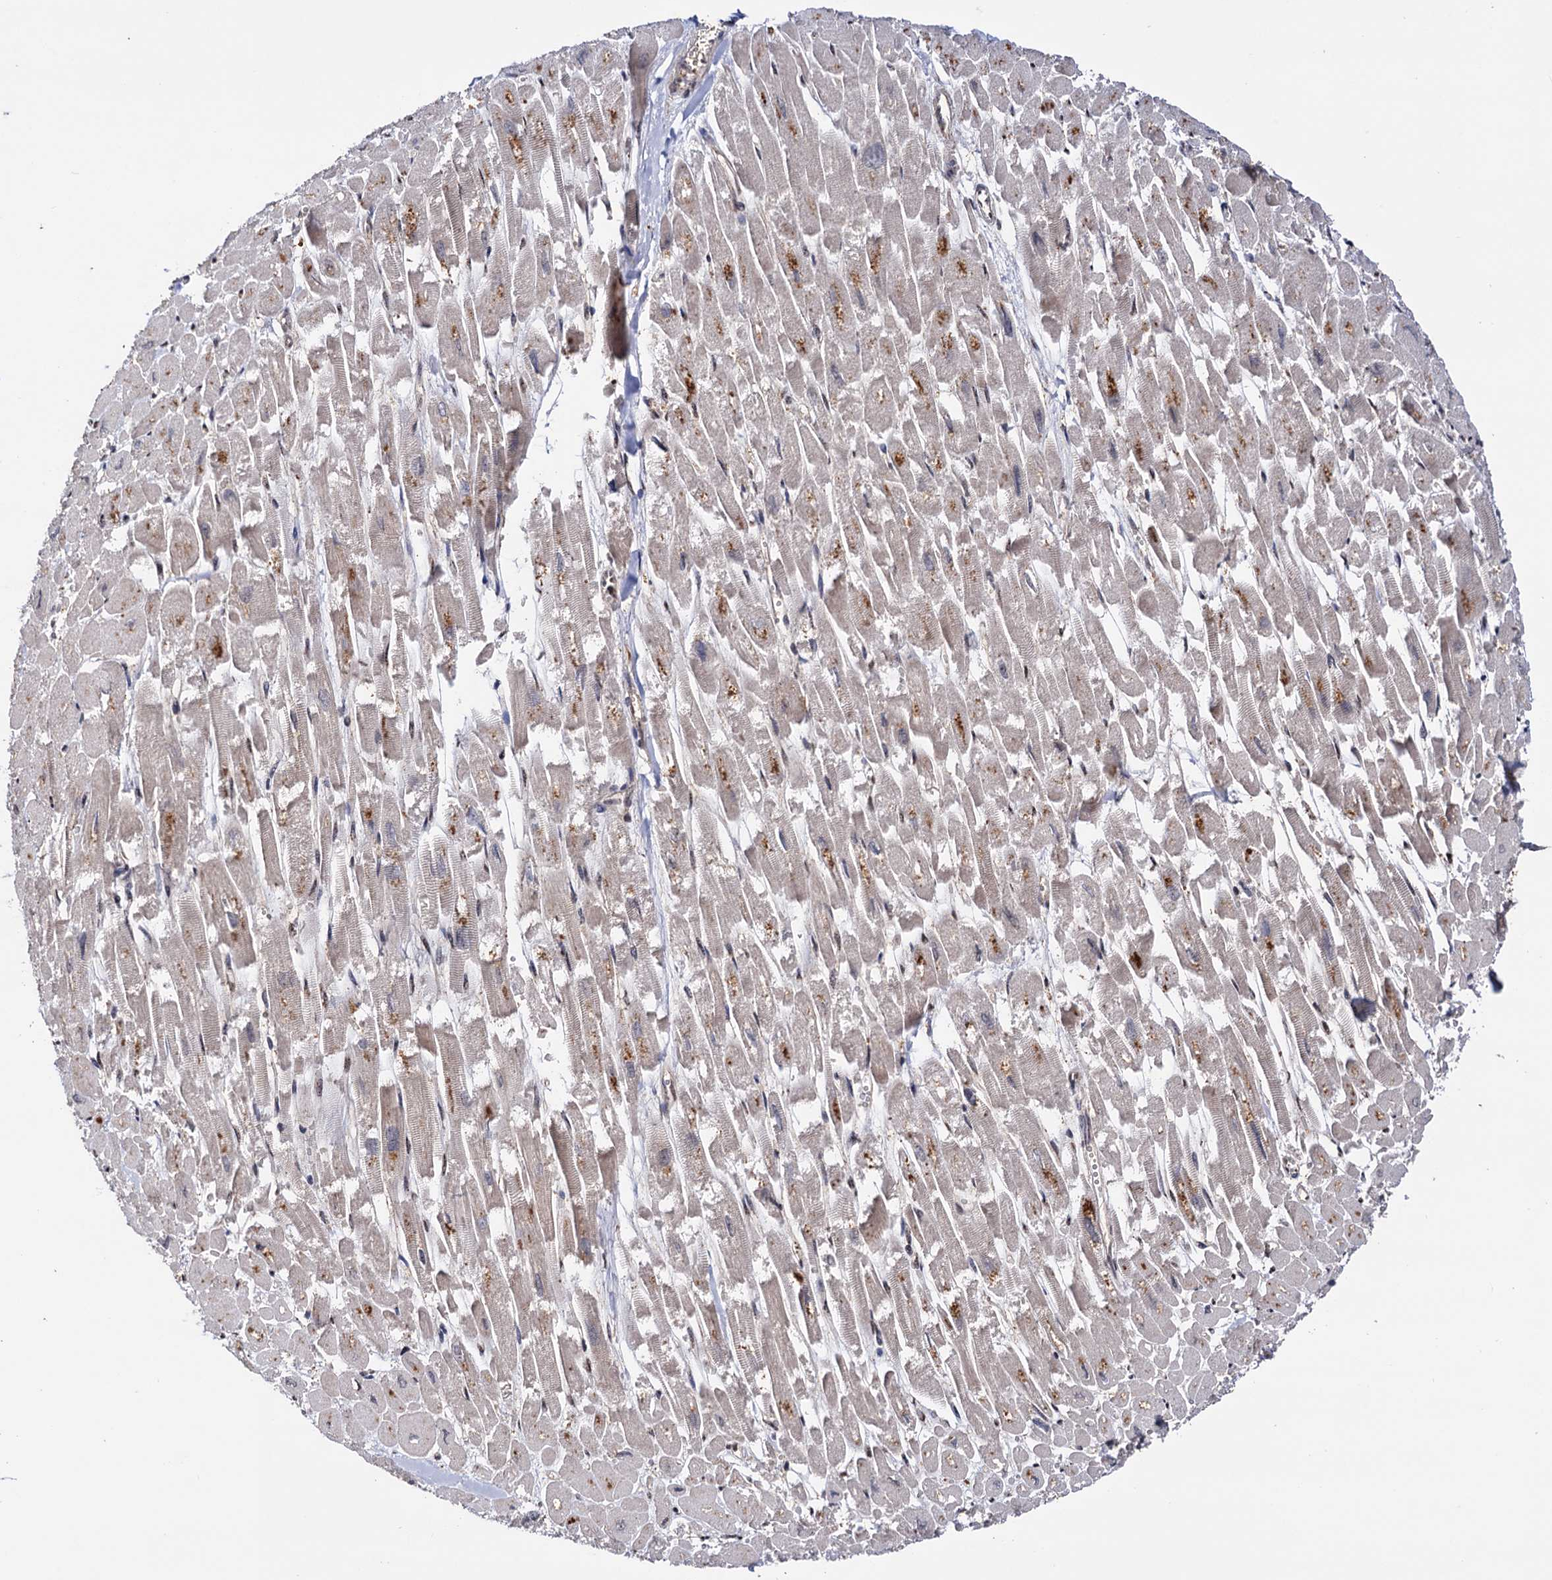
{"staining": {"intensity": "moderate", "quantity": "25%-75%", "location": "cytoplasmic/membranous,nuclear"}, "tissue": "heart muscle", "cell_type": "Cardiomyocytes", "image_type": "normal", "snomed": [{"axis": "morphology", "description": "Normal tissue, NOS"}, {"axis": "topography", "description": "Heart"}], "caption": "DAB immunohistochemical staining of normal heart muscle exhibits moderate cytoplasmic/membranous,nuclear protein positivity in approximately 25%-75% of cardiomyocytes.", "gene": "PIGB", "patient": {"sex": "male", "age": 54}}